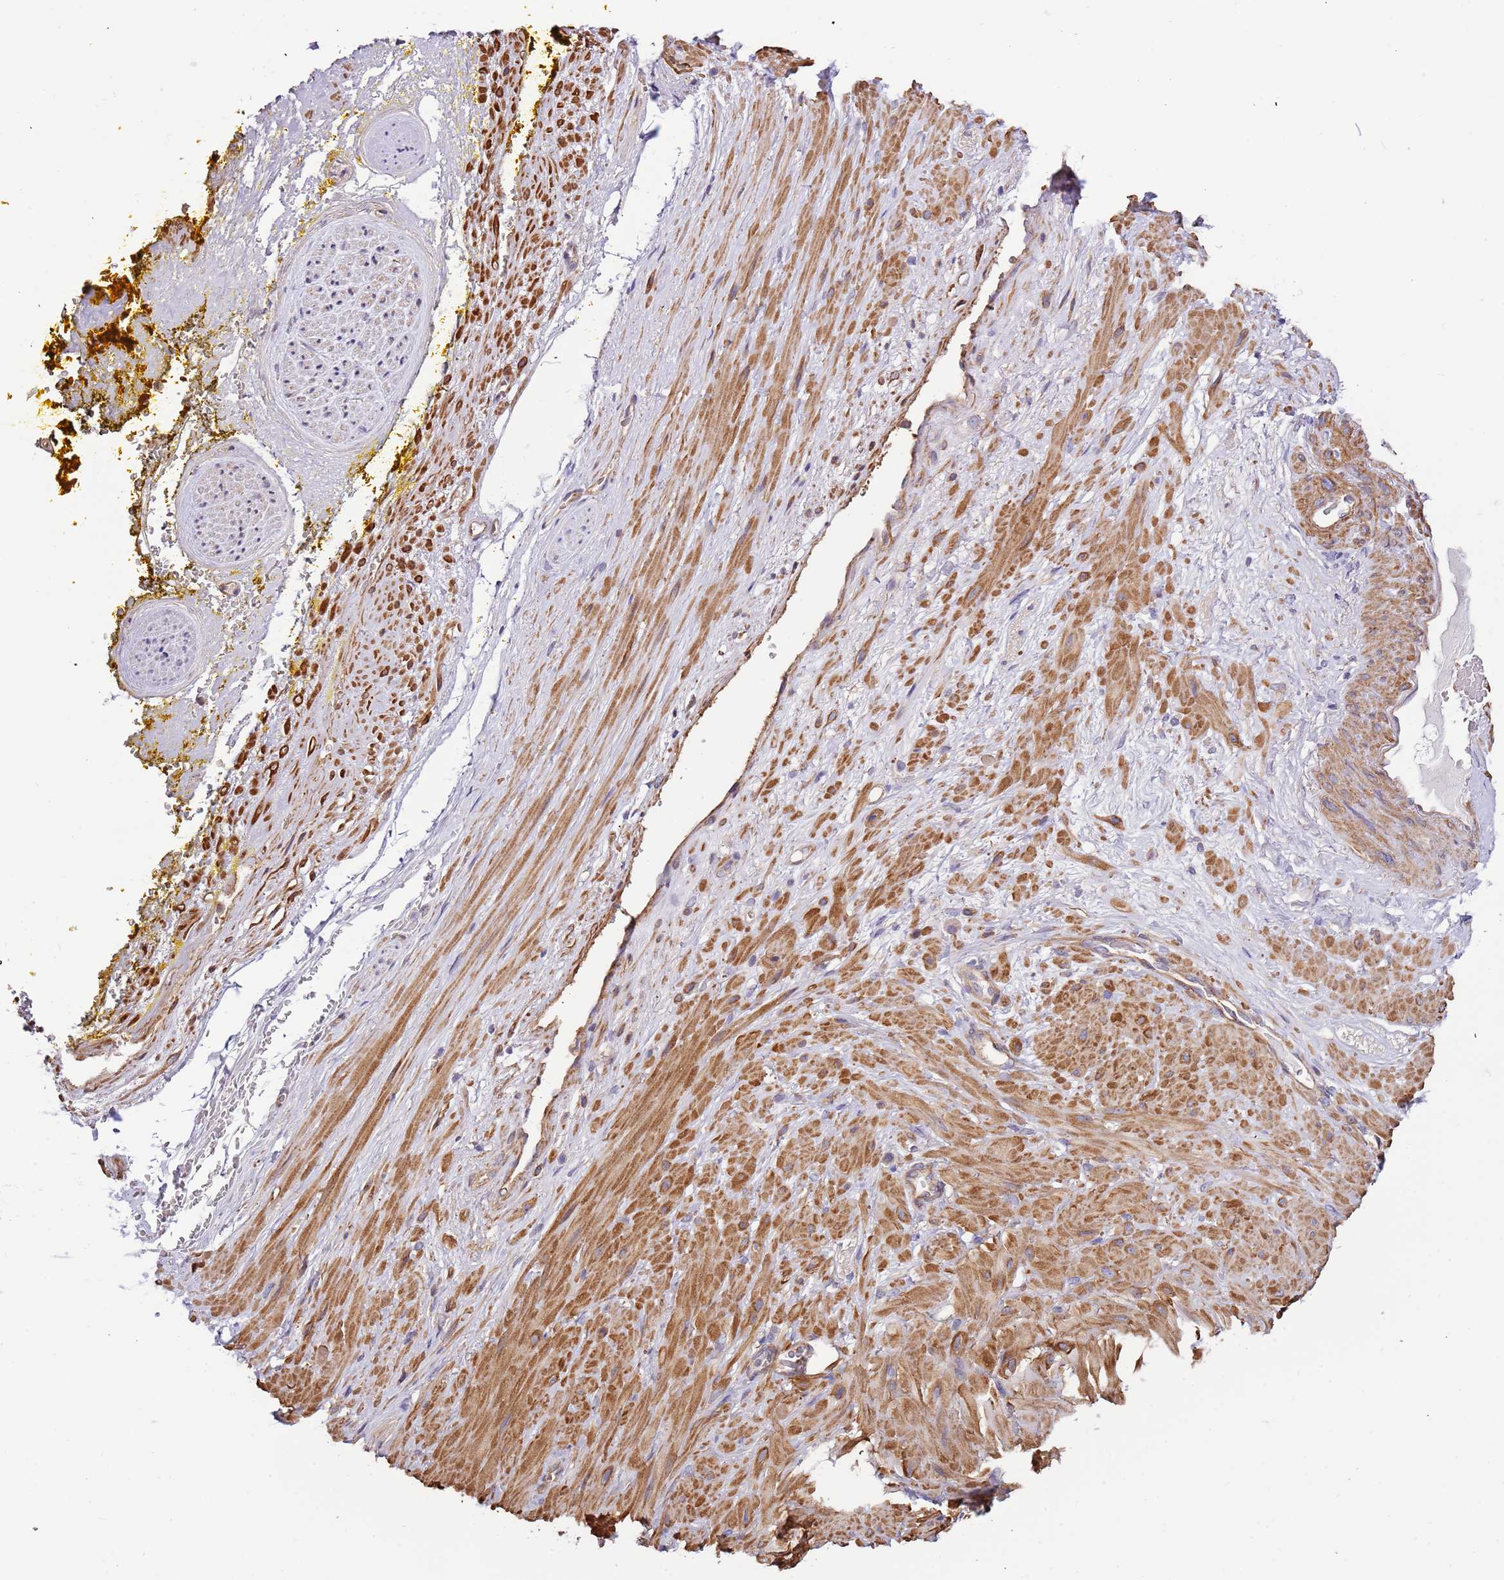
{"staining": {"intensity": "weak", "quantity": "25%-75%", "location": "cytoplasmic/membranous"}, "tissue": "soft tissue", "cell_type": "Chondrocytes", "image_type": "normal", "snomed": [{"axis": "morphology", "description": "Normal tissue, NOS"}, {"axis": "morphology", "description": "Adenocarcinoma, Low grade"}, {"axis": "topography", "description": "Prostate"}, {"axis": "topography", "description": "Peripheral nerve tissue"}], "caption": "Brown immunohistochemical staining in normal soft tissue exhibits weak cytoplasmic/membranous positivity in approximately 25%-75% of chondrocytes.", "gene": "LAMB4", "patient": {"sex": "male", "age": 63}}